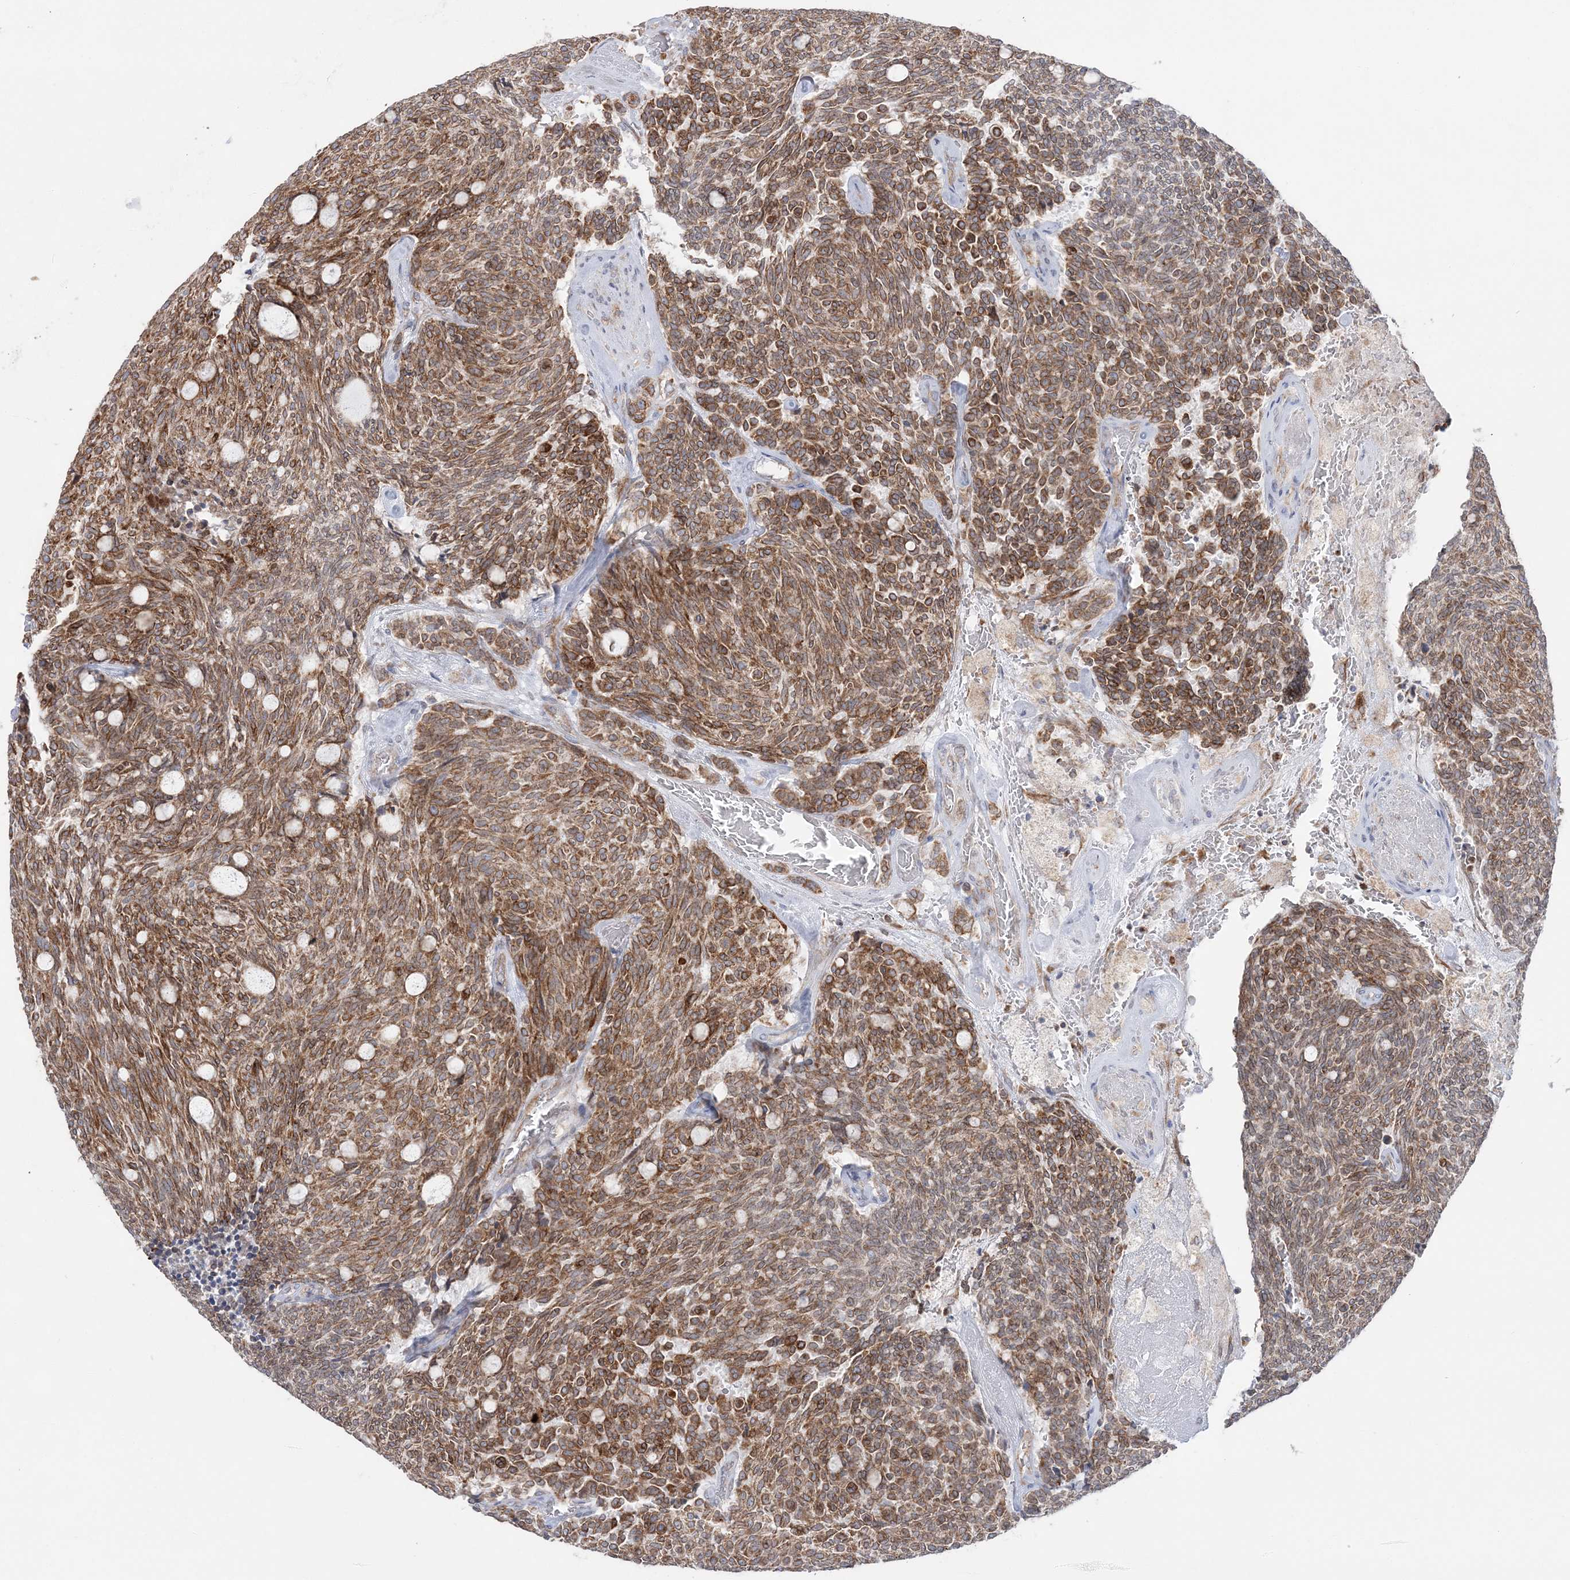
{"staining": {"intensity": "moderate", "quantity": ">75%", "location": "cytoplasmic/membranous"}, "tissue": "carcinoid", "cell_type": "Tumor cells", "image_type": "cancer", "snomed": [{"axis": "morphology", "description": "Carcinoid, malignant, NOS"}, {"axis": "topography", "description": "Pancreas"}], "caption": "The histopathology image reveals staining of carcinoid, revealing moderate cytoplasmic/membranous protein expression (brown color) within tumor cells. The staining is performed using DAB (3,3'-diaminobenzidine) brown chromogen to label protein expression. The nuclei are counter-stained blue using hematoxylin.", "gene": "TMED10", "patient": {"sex": "female", "age": 54}}